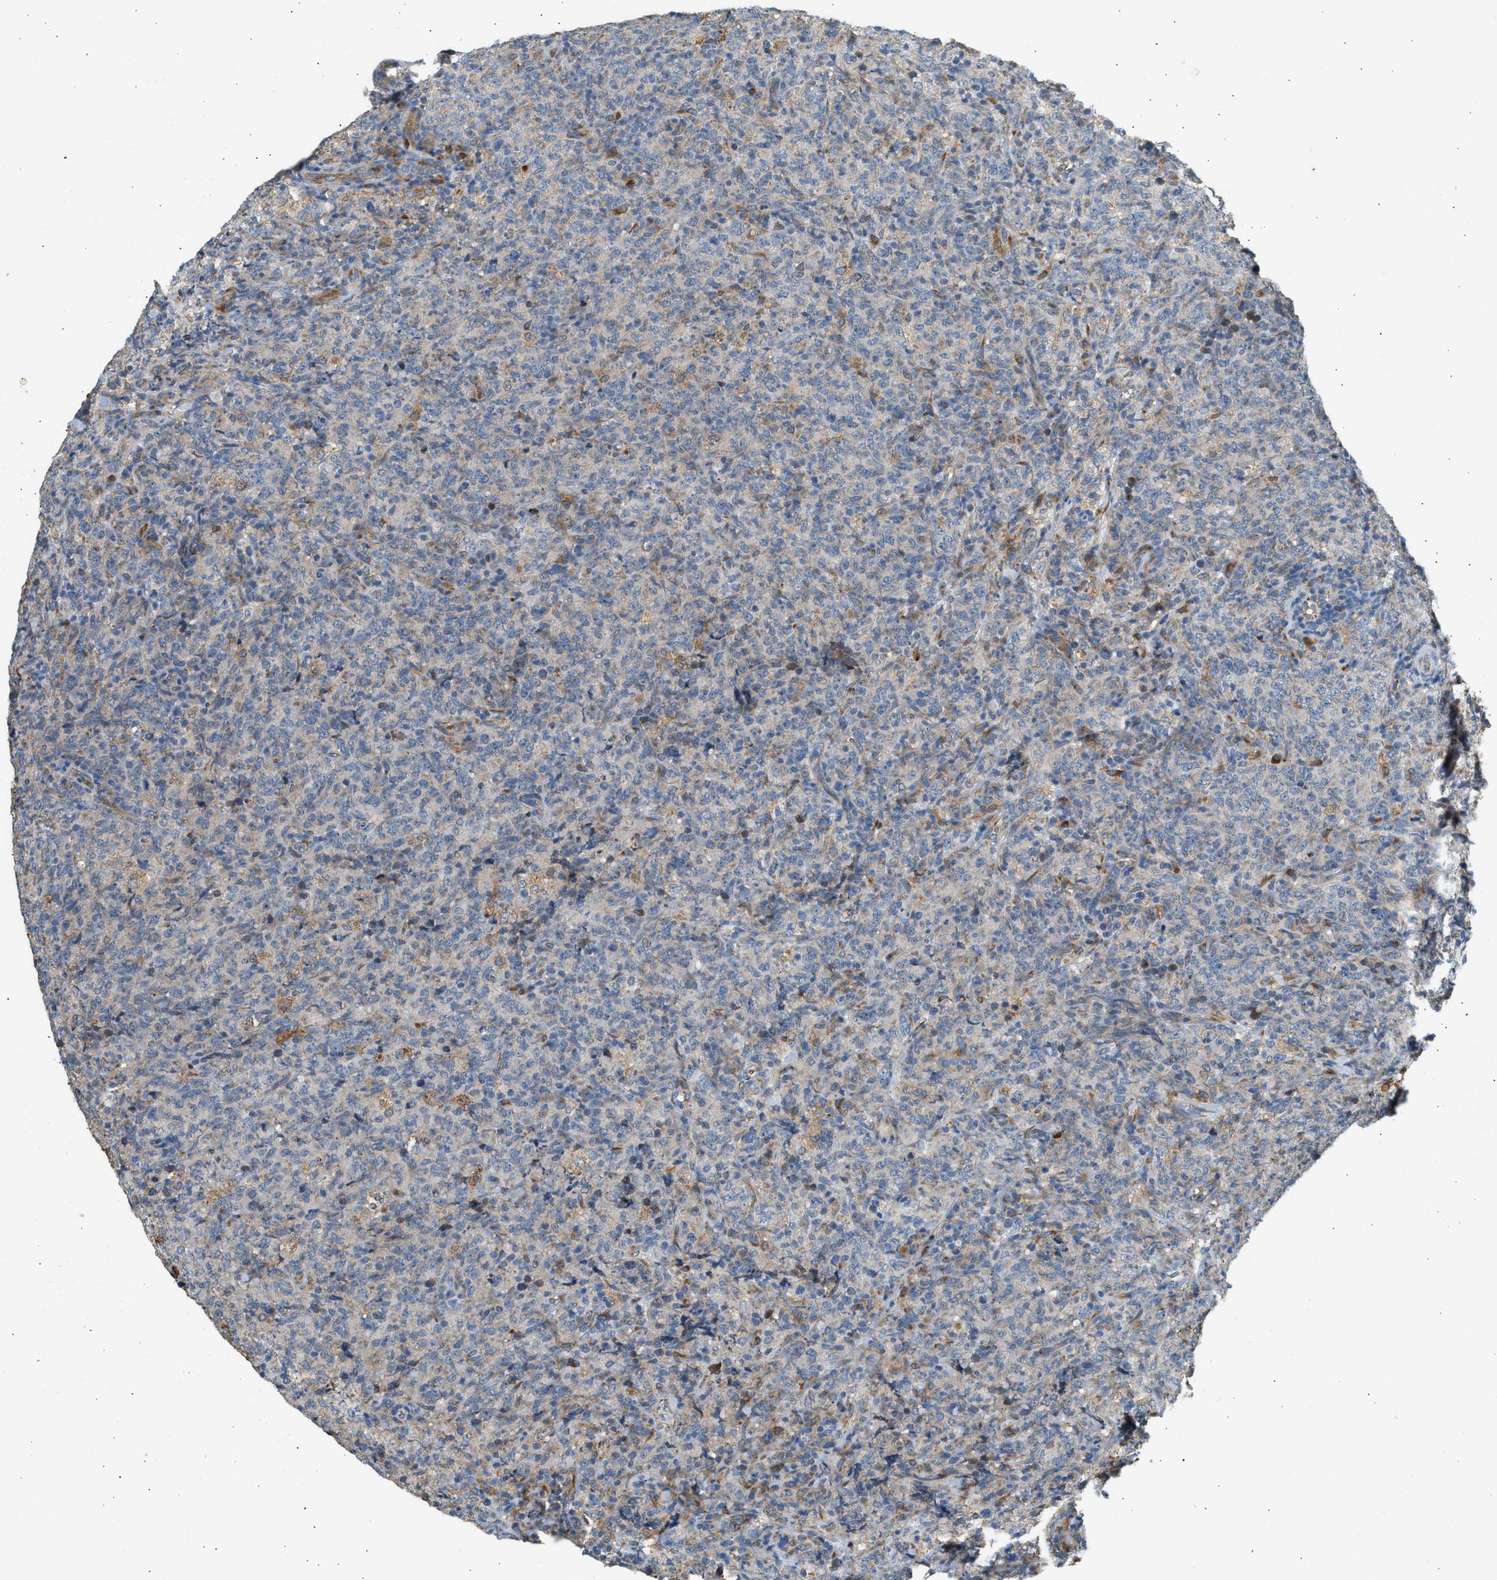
{"staining": {"intensity": "negative", "quantity": "none", "location": "none"}, "tissue": "lymphoma", "cell_type": "Tumor cells", "image_type": "cancer", "snomed": [{"axis": "morphology", "description": "Malignant lymphoma, non-Hodgkin's type, High grade"}, {"axis": "topography", "description": "Tonsil"}], "caption": "This image is of lymphoma stained with immunohistochemistry (IHC) to label a protein in brown with the nuclei are counter-stained blue. There is no staining in tumor cells.", "gene": "CTSB", "patient": {"sex": "female", "age": 36}}